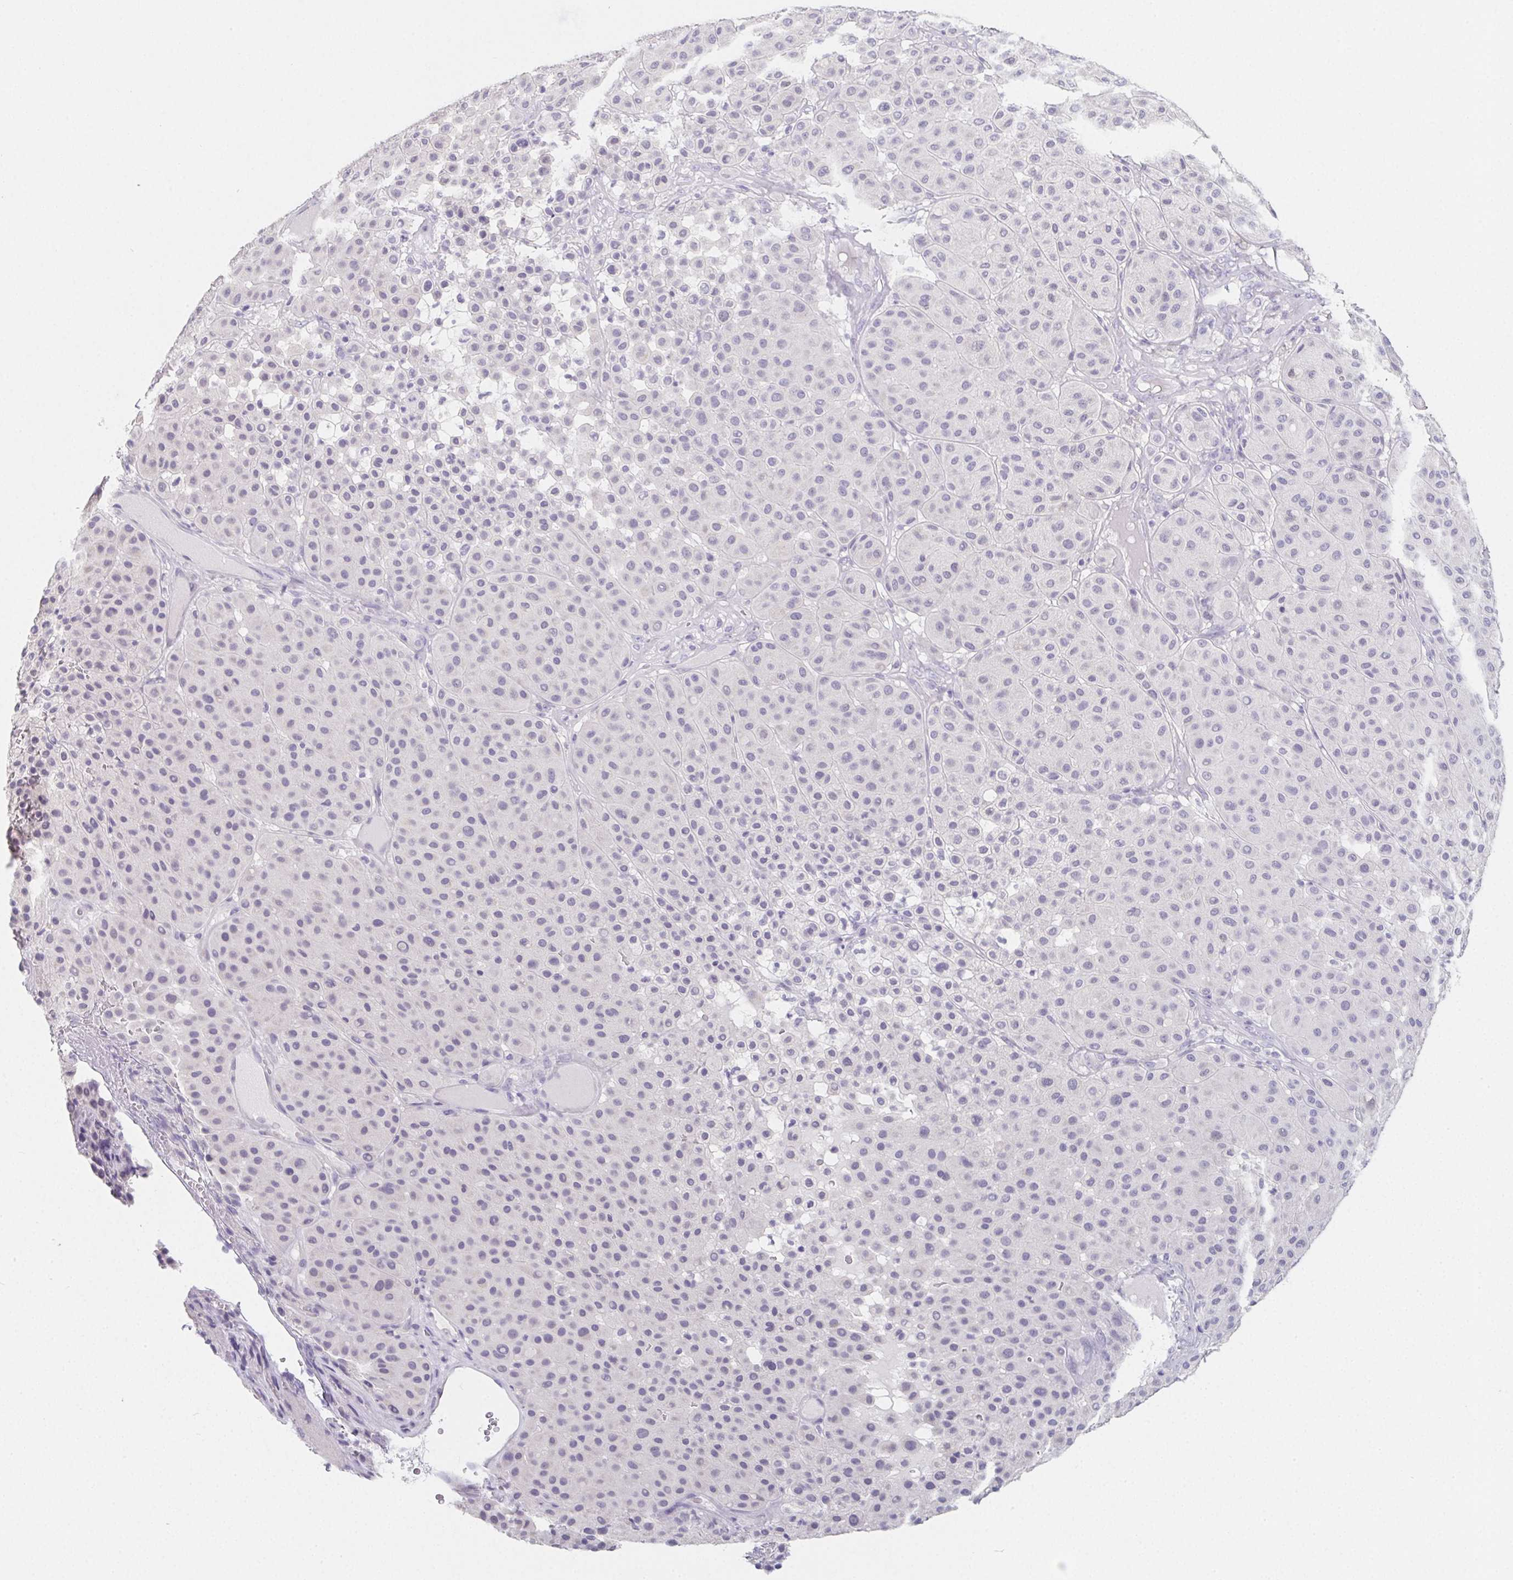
{"staining": {"intensity": "negative", "quantity": "none", "location": "none"}, "tissue": "melanoma", "cell_type": "Tumor cells", "image_type": "cancer", "snomed": [{"axis": "morphology", "description": "Malignant melanoma, Metastatic site"}, {"axis": "topography", "description": "Smooth muscle"}], "caption": "Malignant melanoma (metastatic site) was stained to show a protein in brown. There is no significant positivity in tumor cells.", "gene": "GLIPR1L1", "patient": {"sex": "male", "age": 41}}